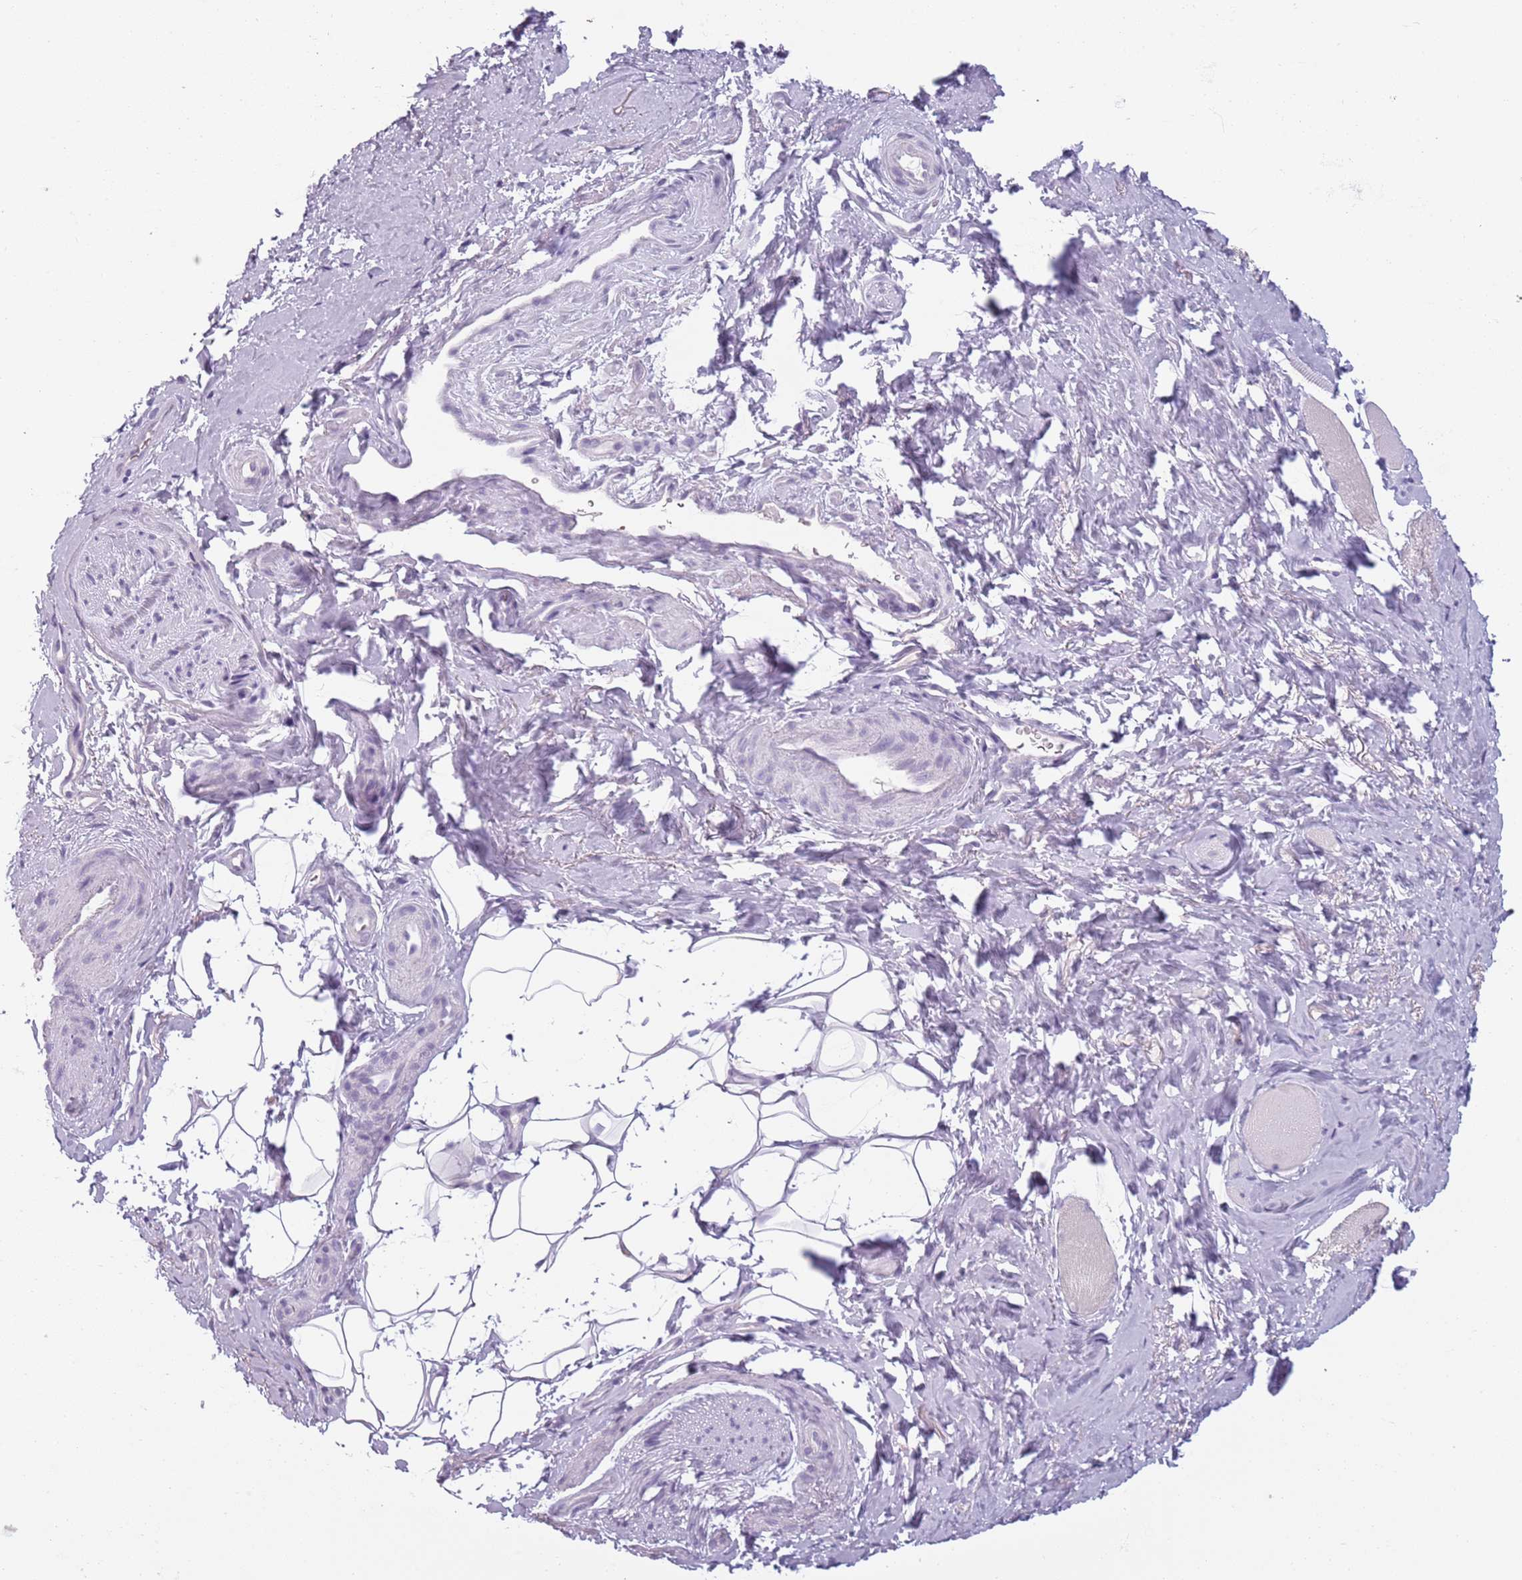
{"staining": {"intensity": "negative", "quantity": "none", "location": "none"}, "tissue": "smooth muscle", "cell_type": "Smooth muscle cells", "image_type": "normal", "snomed": [{"axis": "morphology", "description": "Normal tissue, NOS"}, {"axis": "topography", "description": "Smooth muscle"}, {"axis": "topography", "description": "Peripheral nerve tissue"}], "caption": "Immunohistochemistry (IHC) photomicrograph of unremarkable smooth muscle stained for a protein (brown), which shows no expression in smooth muscle cells.", "gene": "PIEZO1", "patient": {"sex": "male", "age": 69}}